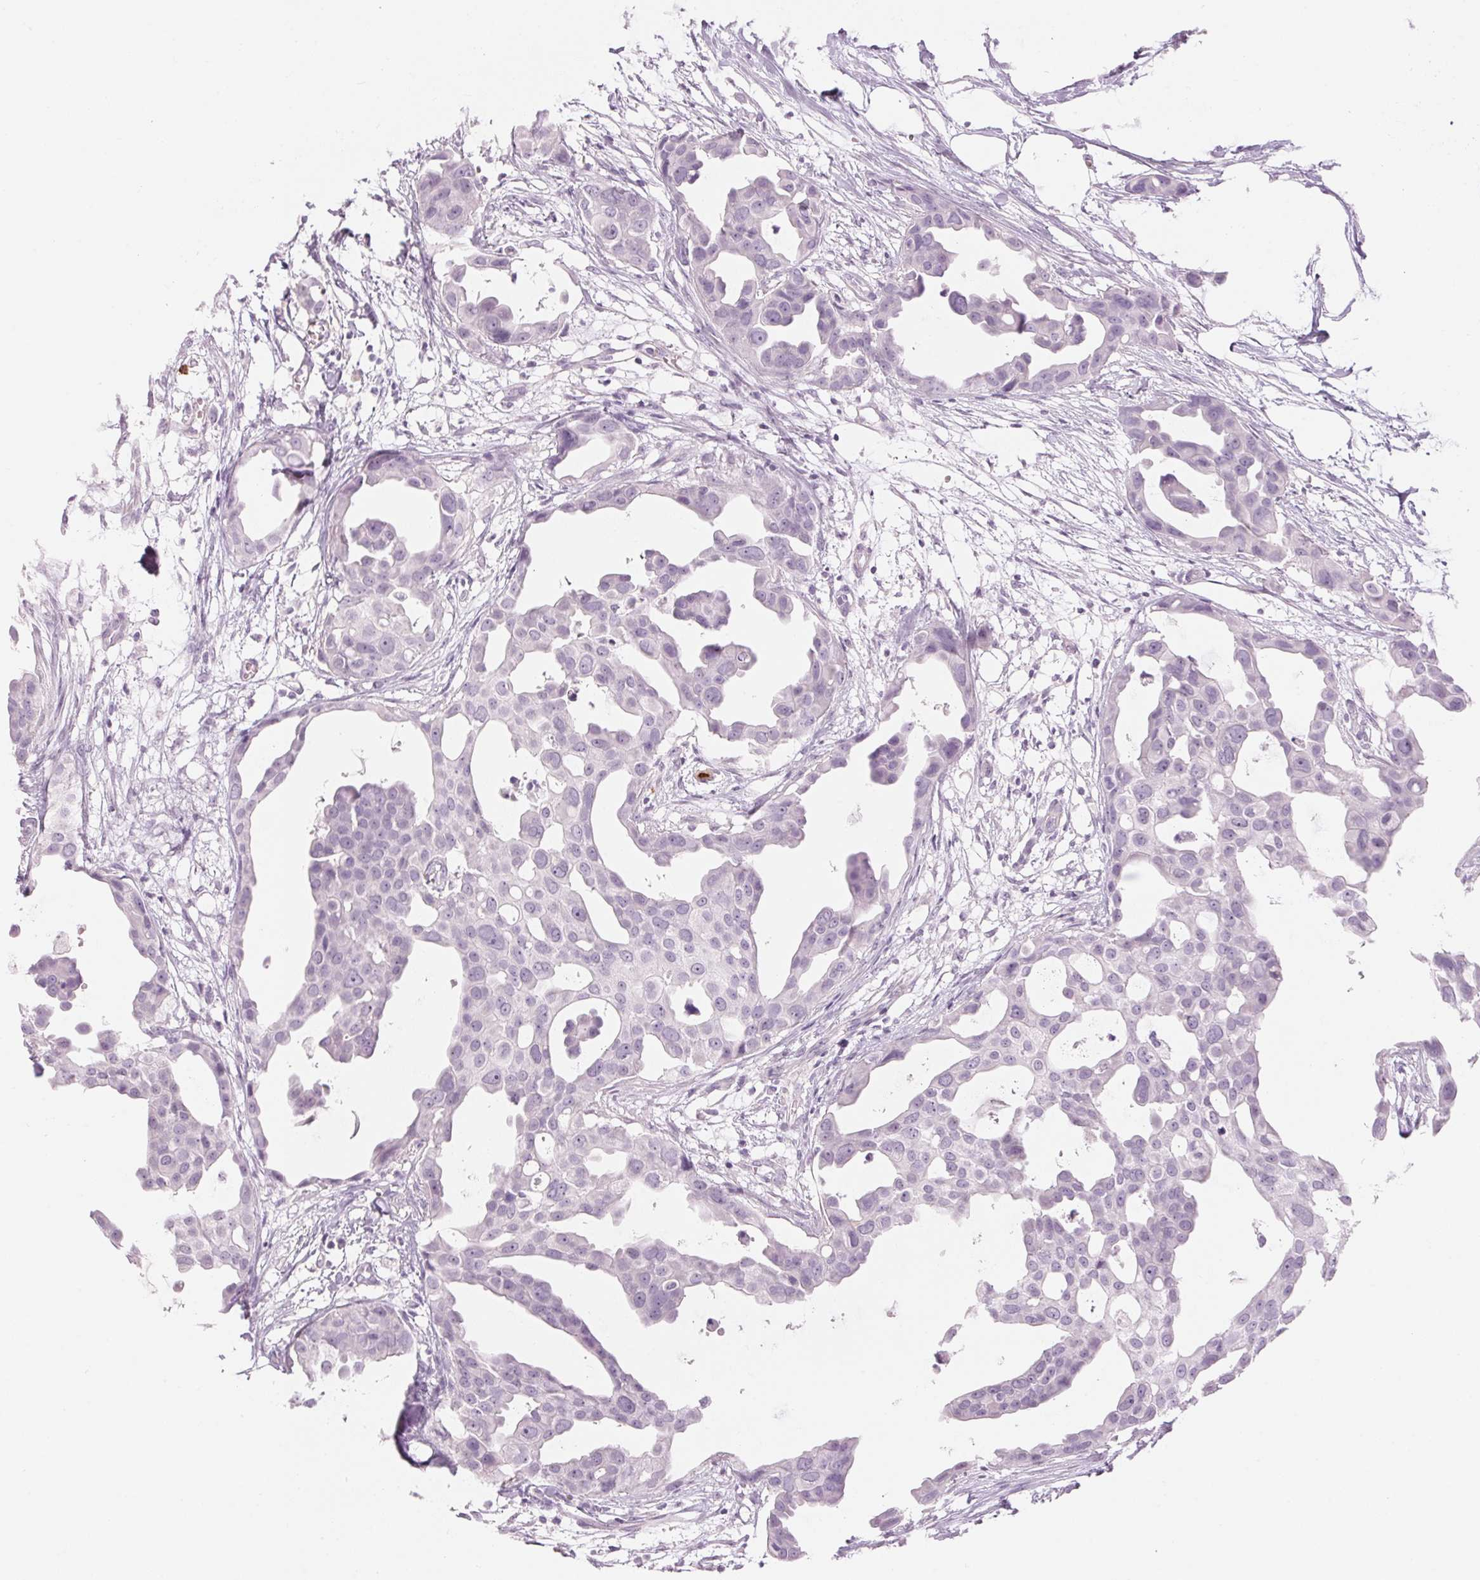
{"staining": {"intensity": "negative", "quantity": "none", "location": "none"}, "tissue": "breast cancer", "cell_type": "Tumor cells", "image_type": "cancer", "snomed": [{"axis": "morphology", "description": "Duct carcinoma"}, {"axis": "topography", "description": "Breast"}], "caption": "Tumor cells are negative for brown protein staining in breast cancer (invasive ductal carcinoma).", "gene": "KLK7", "patient": {"sex": "female", "age": 38}}